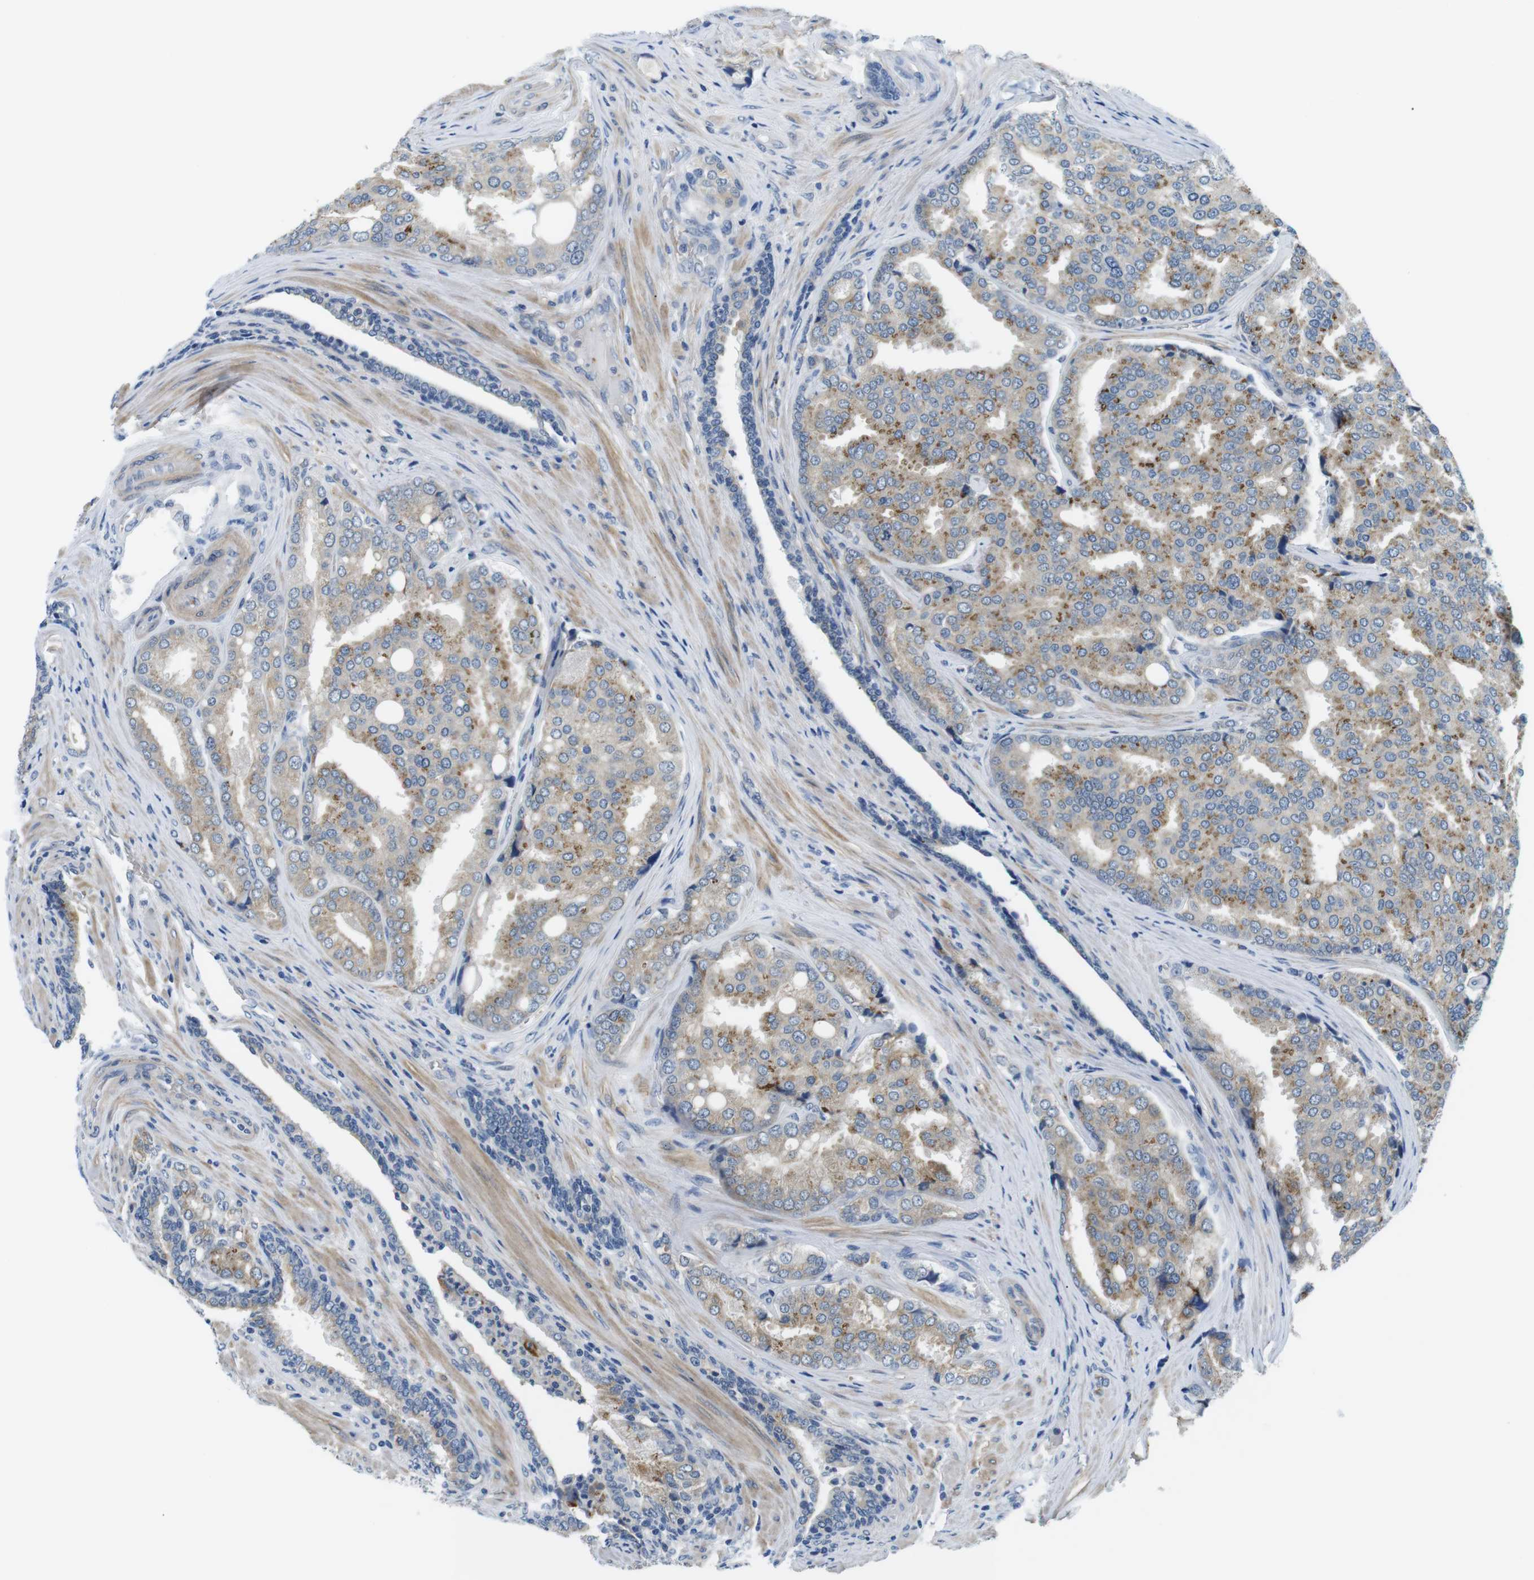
{"staining": {"intensity": "moderate", "quantity": ">75%", "location": "cytoplasmic/membranous"}, "tissue": "prostate cancer", "cell_type": "Tumor cells", "image_type": "cancer", "snomed": [{"axis": "morphology", "description": "Adenocarcinoma, High grade"}, {"axis": "topography", "description": "Prostate"}], "caption": "High-magnification brightfield microscopy of prostate cancer stained with DAB (3,3'-diaminobenzidine) (brown) and counterstained with hematoxylin (blue). tumor cells exhibit moderate cytoplasmic/membranous staining is present in approximately>75% of cells.", "gene": "WSCD1", "patient": {"sex": "male", "age": 50}}